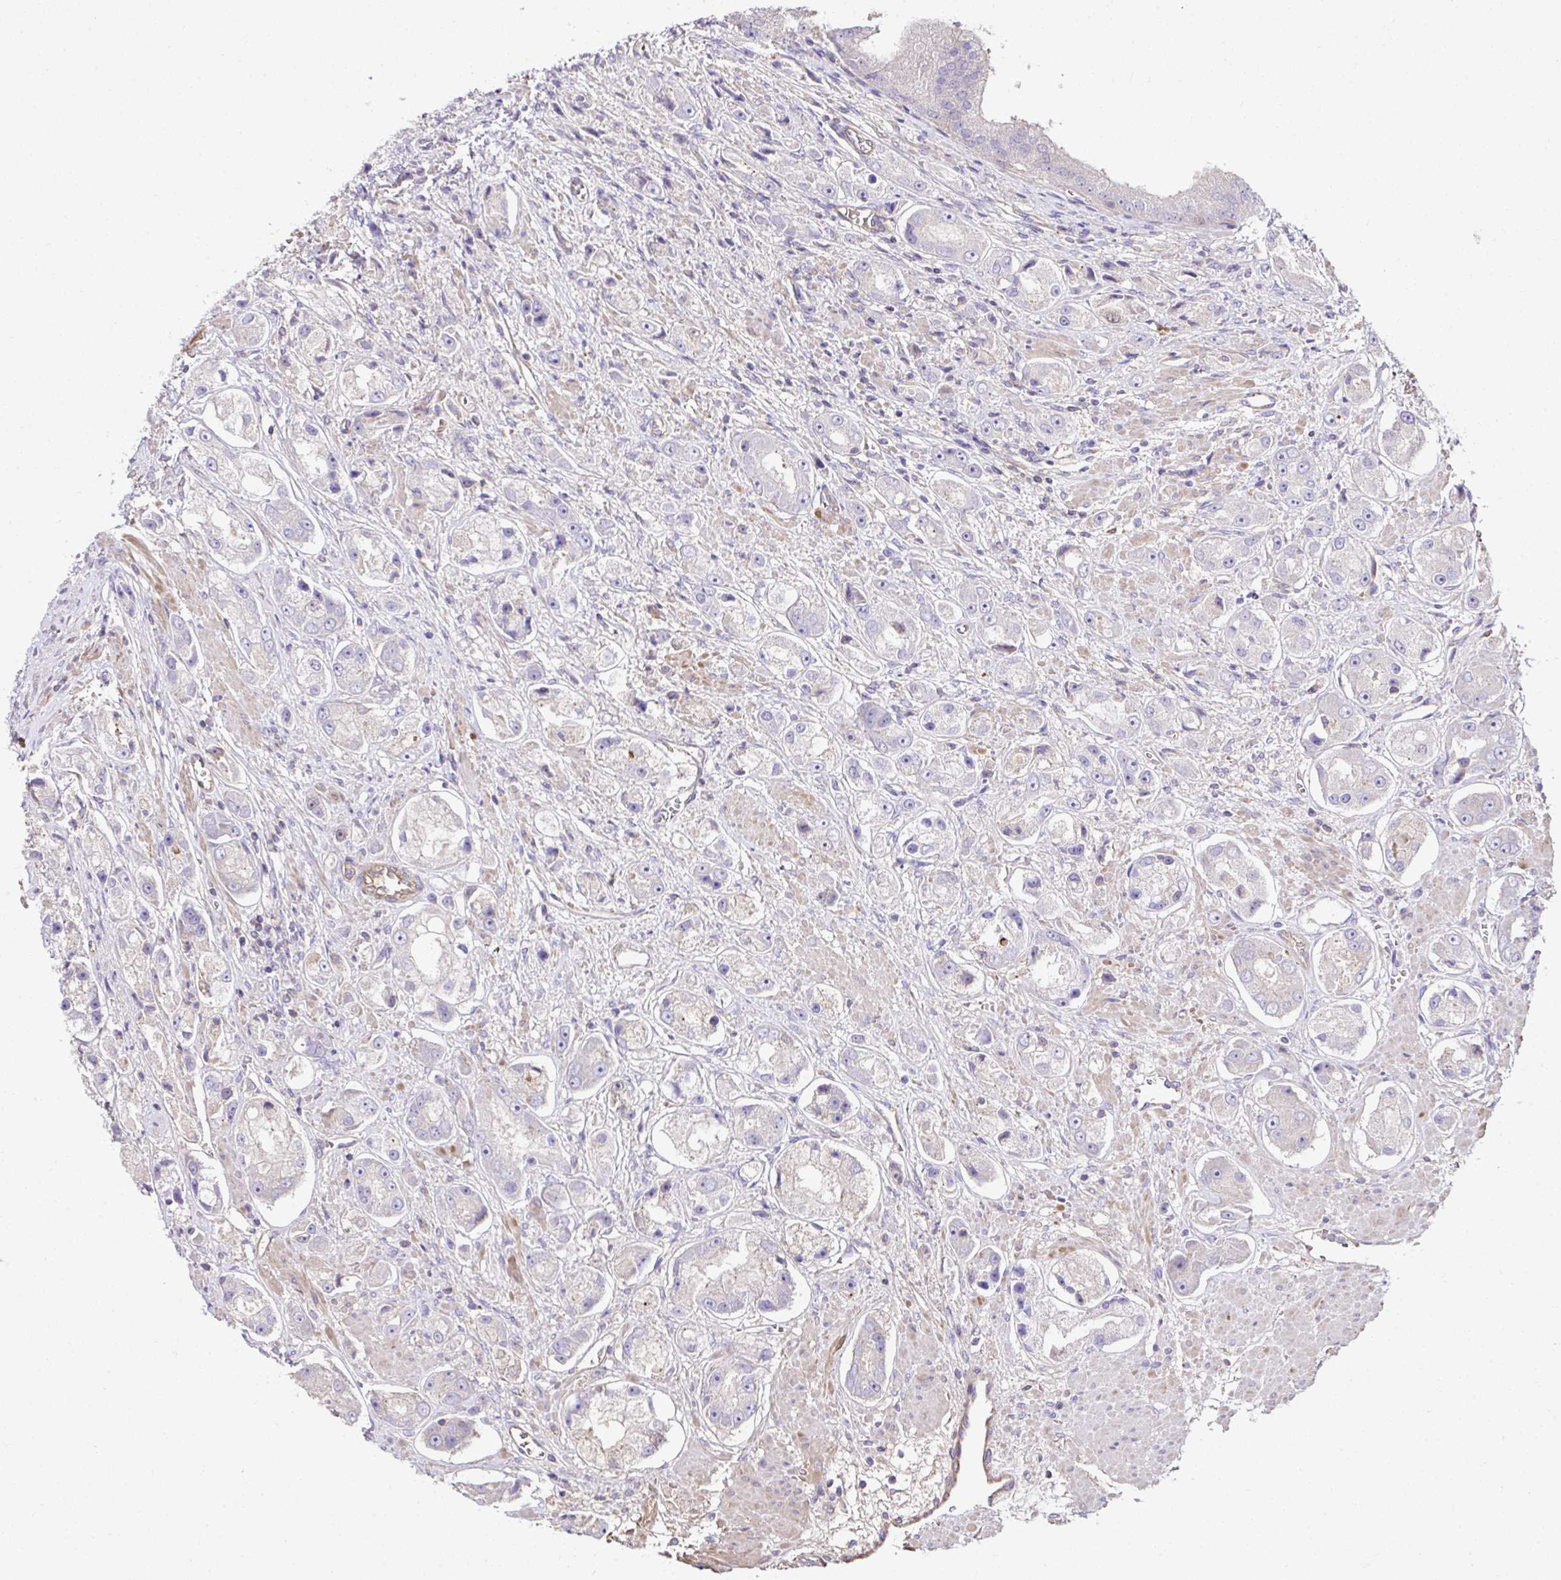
{"staining": {"intensity": "negative", "quantity": "none", "location": "none"}, "tissue": "prostate cancer", "cell_type": "Tumor cells", "image_type": "cancer", "snomed": [{"axis": "morphology", "description": "Adenocarcinoma, High grade"}, {"axis": "topography", "description": "Prostate"}], "caption": "Immunohistochemical staining of prostate cancer (high-grade adenocarcinoma) shows no significant positivity in tumor cells.", "gene": "CCDC85C", "patient": {"sex": "male", "age": 67}}